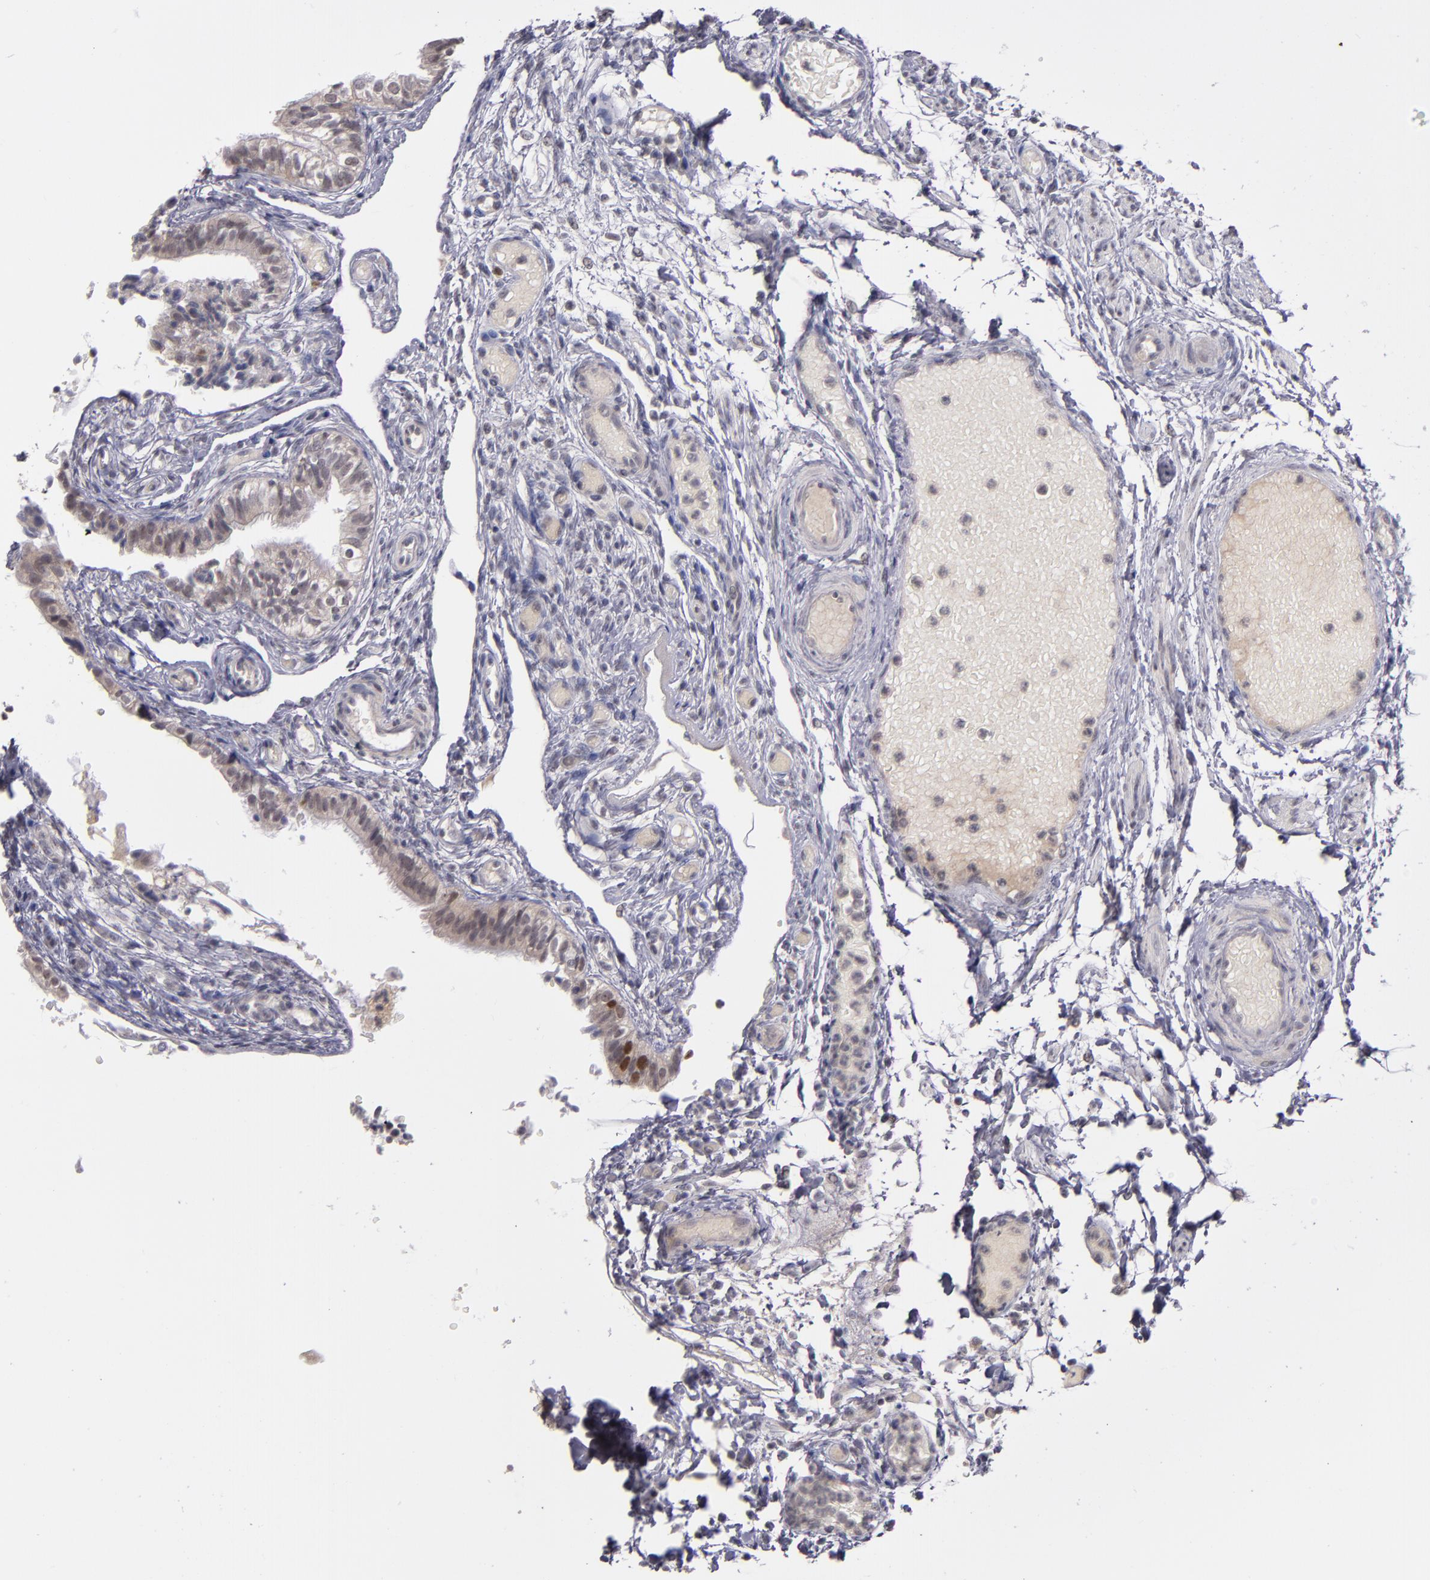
{"staining": {"intensity": "weak", "quantity": ">75%", "location": "cytoplasmic/membranous"}, "tissue": "fallopian tube", "cell_type": "Glandular cells", "image_type": "normal", "snomed": [{"axis": "morphology", "description": "Normal tissue, NOS"}, {"axis": "morphology", "description": "Dermoid, NOS"}, {"axis": "topography", "description": "Fallopian tube"}], "caption": "High-magnification brightfield microscopy of normal fallopian tube stained with DAB (brown) and counterstained with hematoxylin (blue). glandular cells exhibit weak cytoplasmic/membranous staining is appreciated in about>75% of cells.", "gene": "CDC7", "patient": {"sex": "female", "age": 33}}